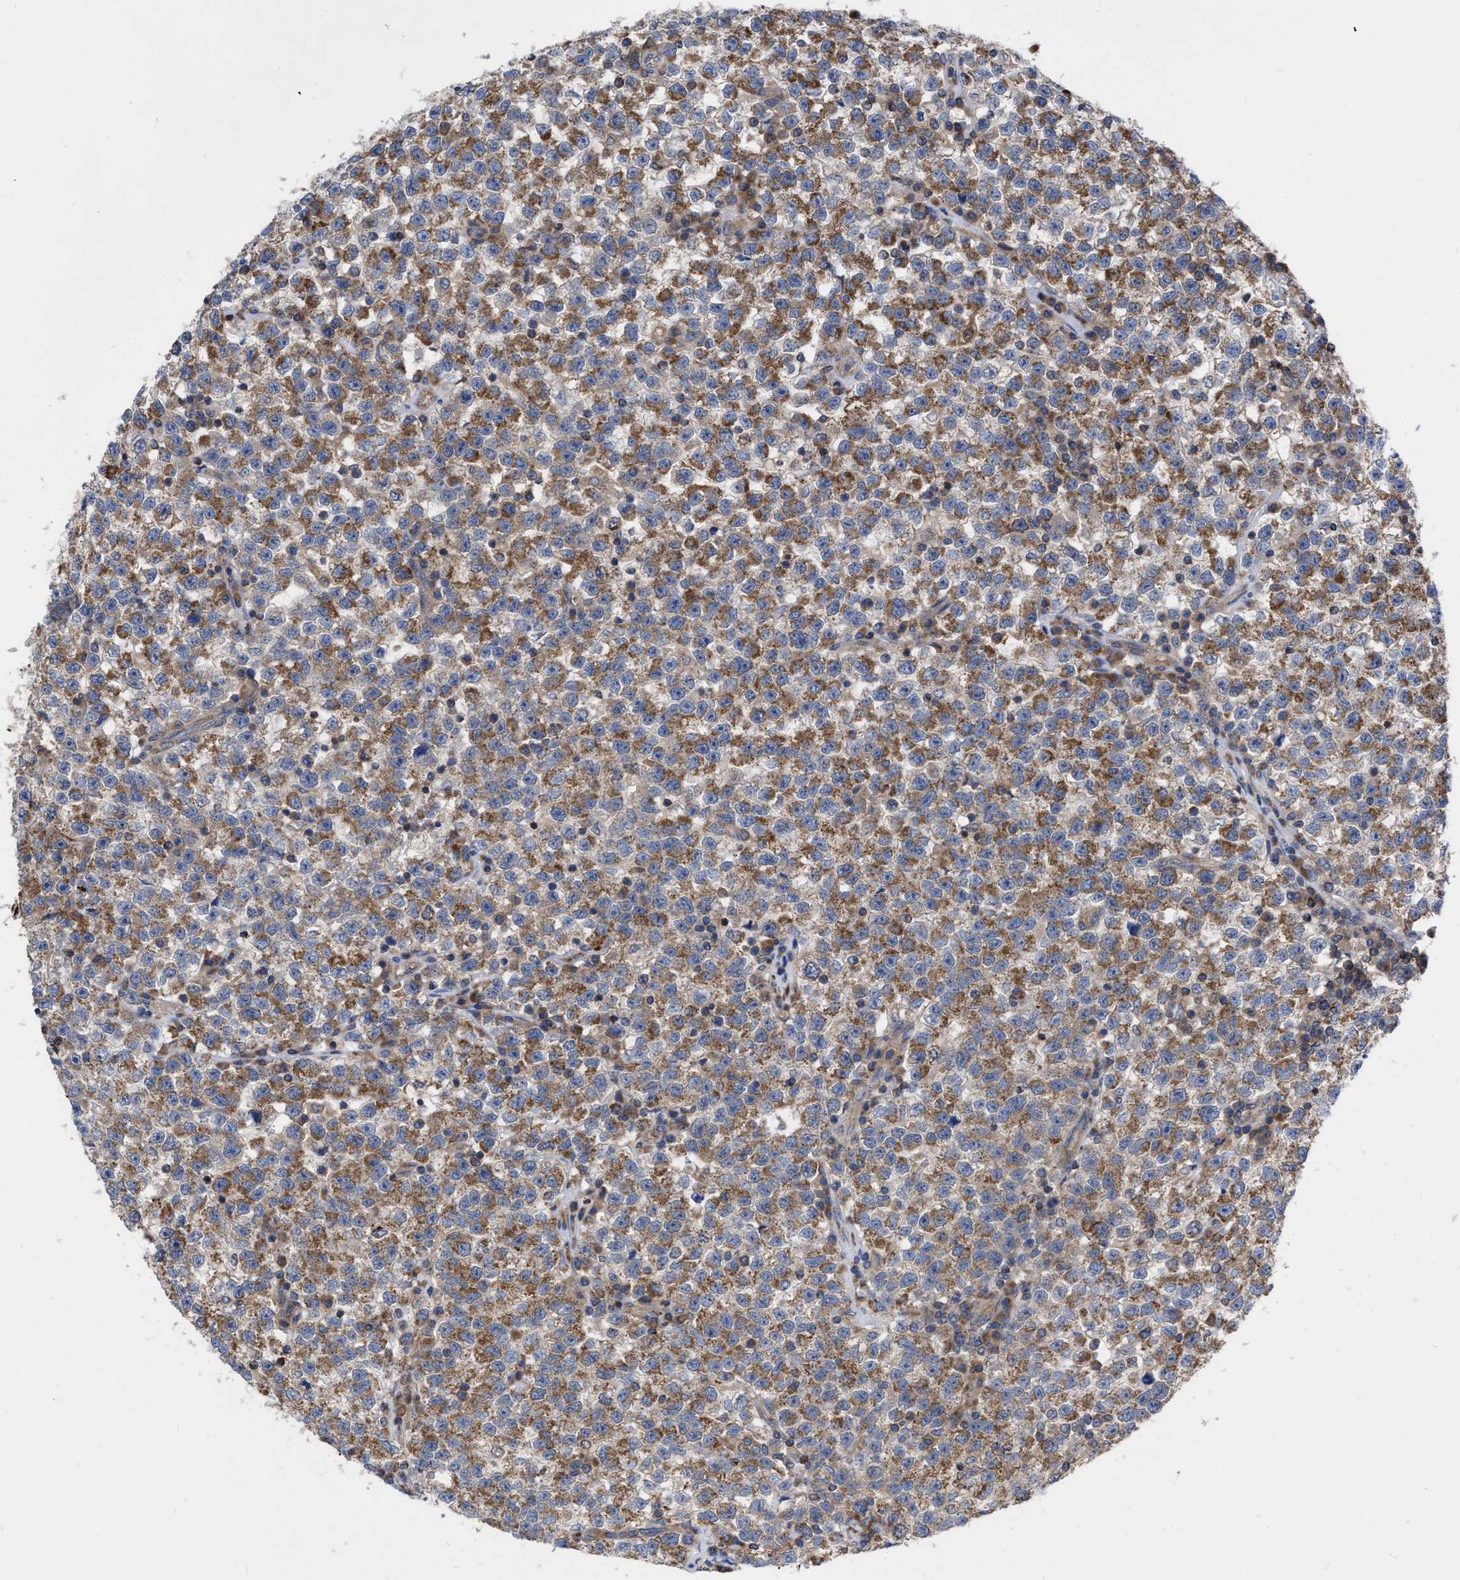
{"staining": {"intensity": "moderate", "quantity": ">75%", "location": "cytoplasmic/membranous"}, "tissue": "testis cancer", "cell_type": "Tumor cells", "image_type": "cancer", "snomed": [{"axis": "morphology", "description": "Seminoma, NOS"}, {"axis": "topography", "description": "Testis"}], "caption": "Brown immunohistochemical staining in testis cancer (seminoma) exhibits moderate cytoplasmic/membranous expression in about >75% of tumor cells.", "gene": "CDKN2C", "patient": {"sex": "male", "age": 22}}